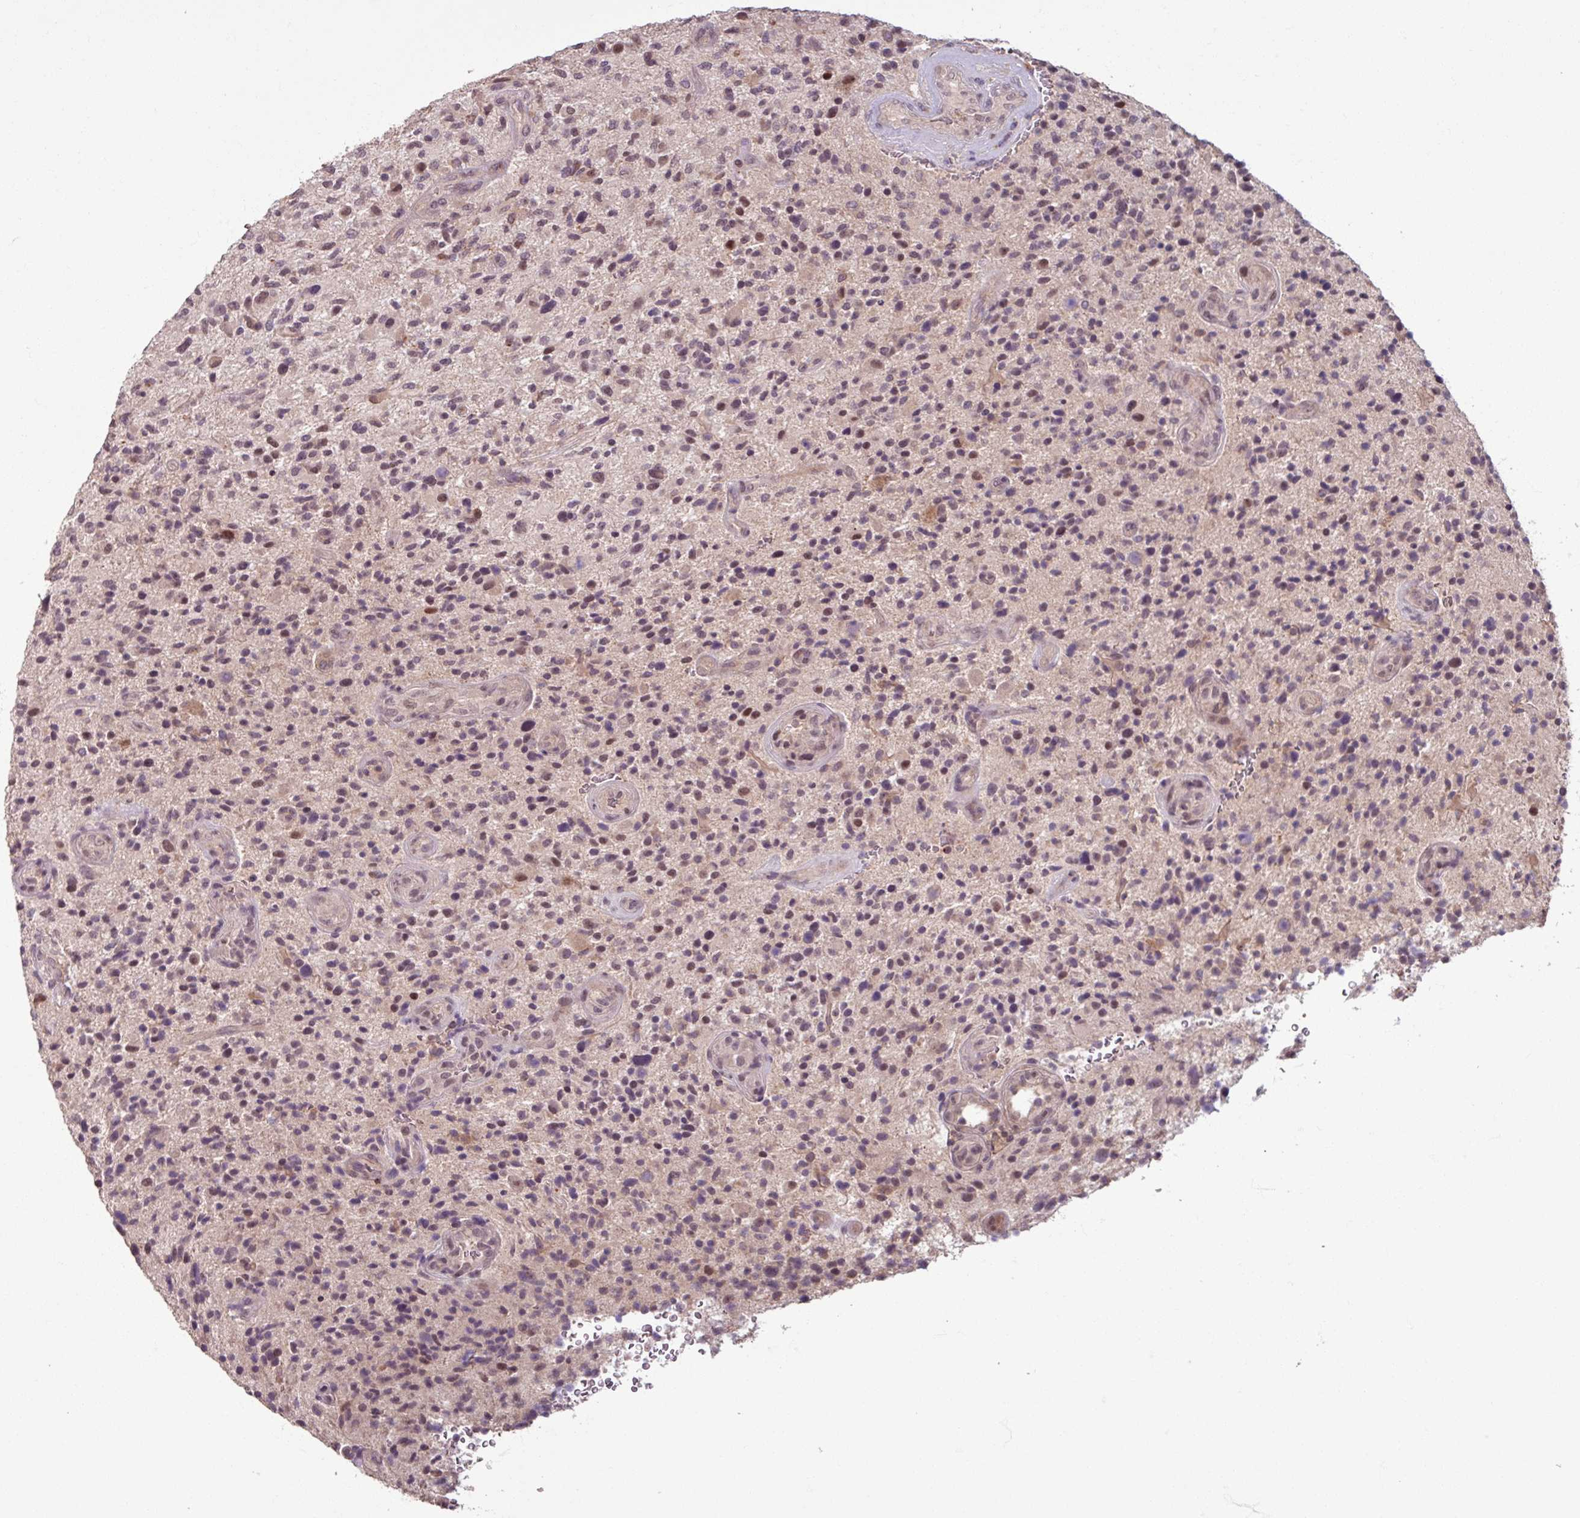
{"staining": {"intensity": "weak", "quantity": "25%-75%", "location": "nuclear"}, "tissue": "glioma", "cell_type": "Tumor cells", "image_type": "cancer", "snomed": [{"axis": "morphology", "description": "Glioma, malignant, High grade"}, {"axis": "topography", "description": "Brain"}], "caption": "IHC (DAB (3,3'-diaminobenzidine)) staining of malignant high-grade glioma shows weak nuclear protein positivity in approximately 25%-75% of tumor cells.", "gene": "OR6B1", "patient": {"sex": "male", "age": 47}}